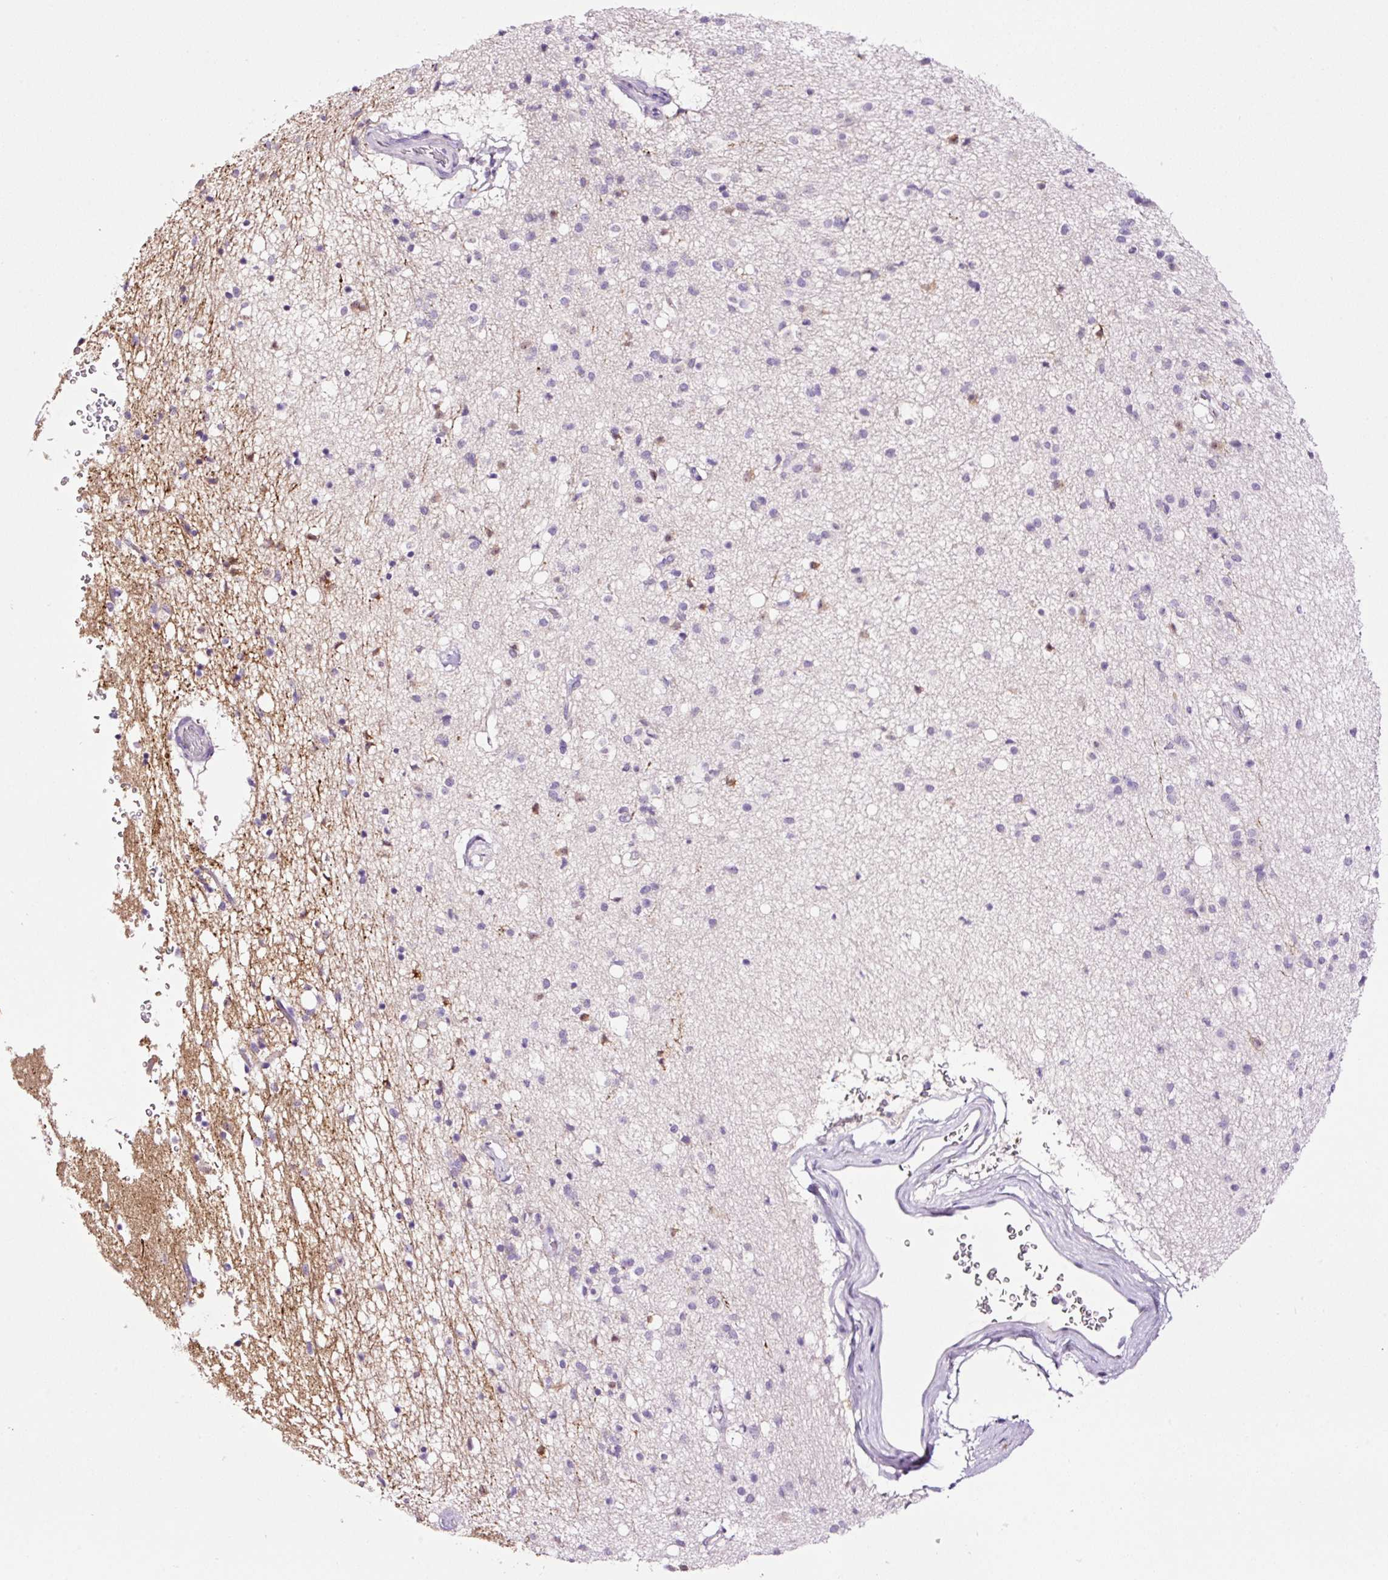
{"staining": {"intensity": "negative", "quantity": "none", "location": "none"}, "tissue": "caudate", "cell_type": "Glial cells", "image_type": "normal", "snomed": [{"axis": "morphology", "description": "Normal tissue, NOS"}, {"axis": "topography", "description": "Lateral ventricle wall"}], "caption": "A micrograph of caudate stained for a protein demonstrates no brown staining in glial cells. Nuclei are stained in blue.", "gene": "PAM", "patient": {"sex": "male", "age": 58}}